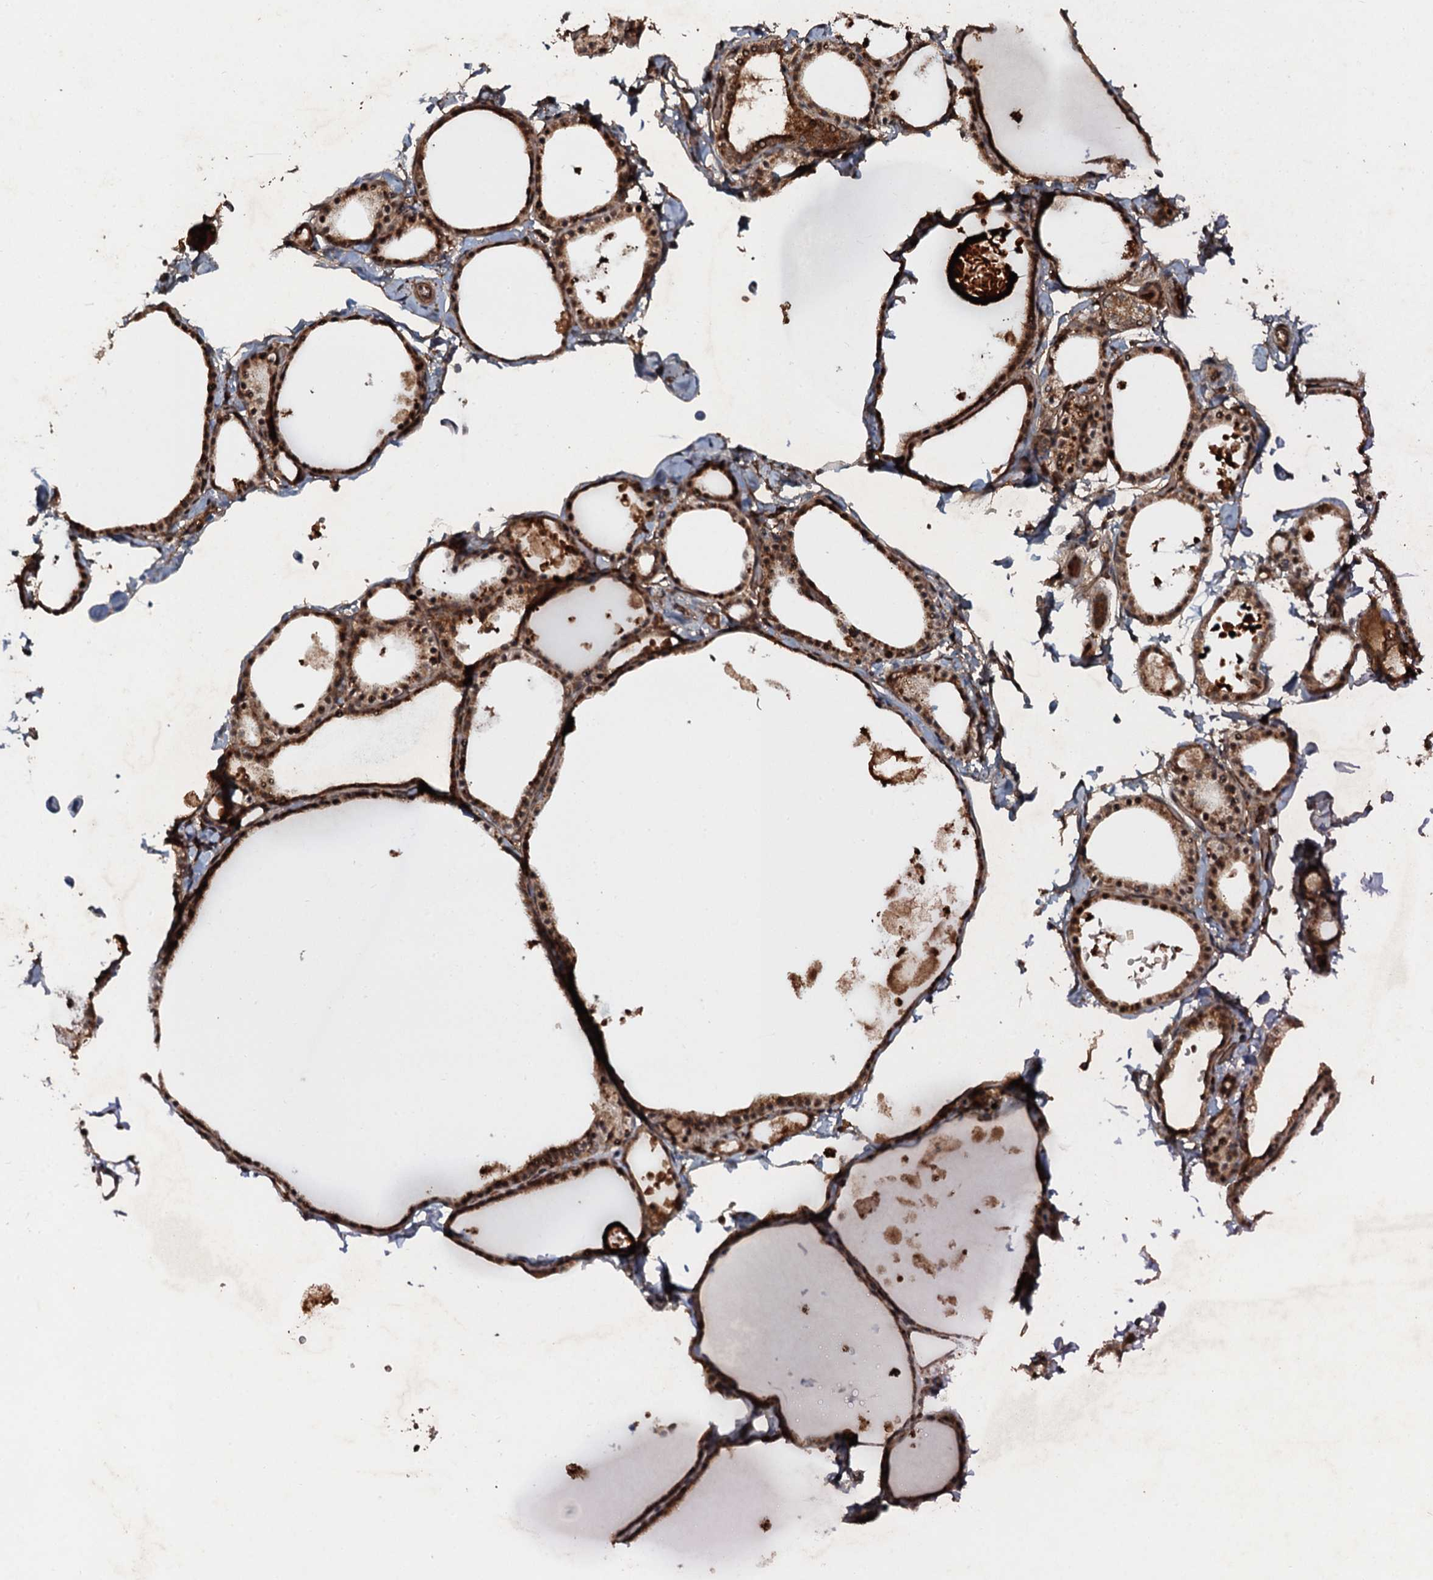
{"staining": {"intensity": "moderate", "quantity": ">75%", "location": "cytoplasmic/membranous,nuclear"}, "tissue": "thyroid gland", "cell_type": "Glandular cells", "image_type": "normal", "snomed": [{"axis": "morphology", "description": "Normal tissue, NOS"}, {"axis": "topography", "description": "Thyroid gland"}], "caption": "High-power microscopy captured an IHC image of unremarkable thyroid gland, revealing moderate cytoplasmic/membranous,nuclear expression in about >75% of glandular cells. The protein is stained brown, and the nuclei are stained in blue (DAB (3,3'-diaminobenzidine) IHC with brightfield microscopy, high magnification).", "gene": "ADGRG3", "patient": {"sex": "male", "age": 56}}